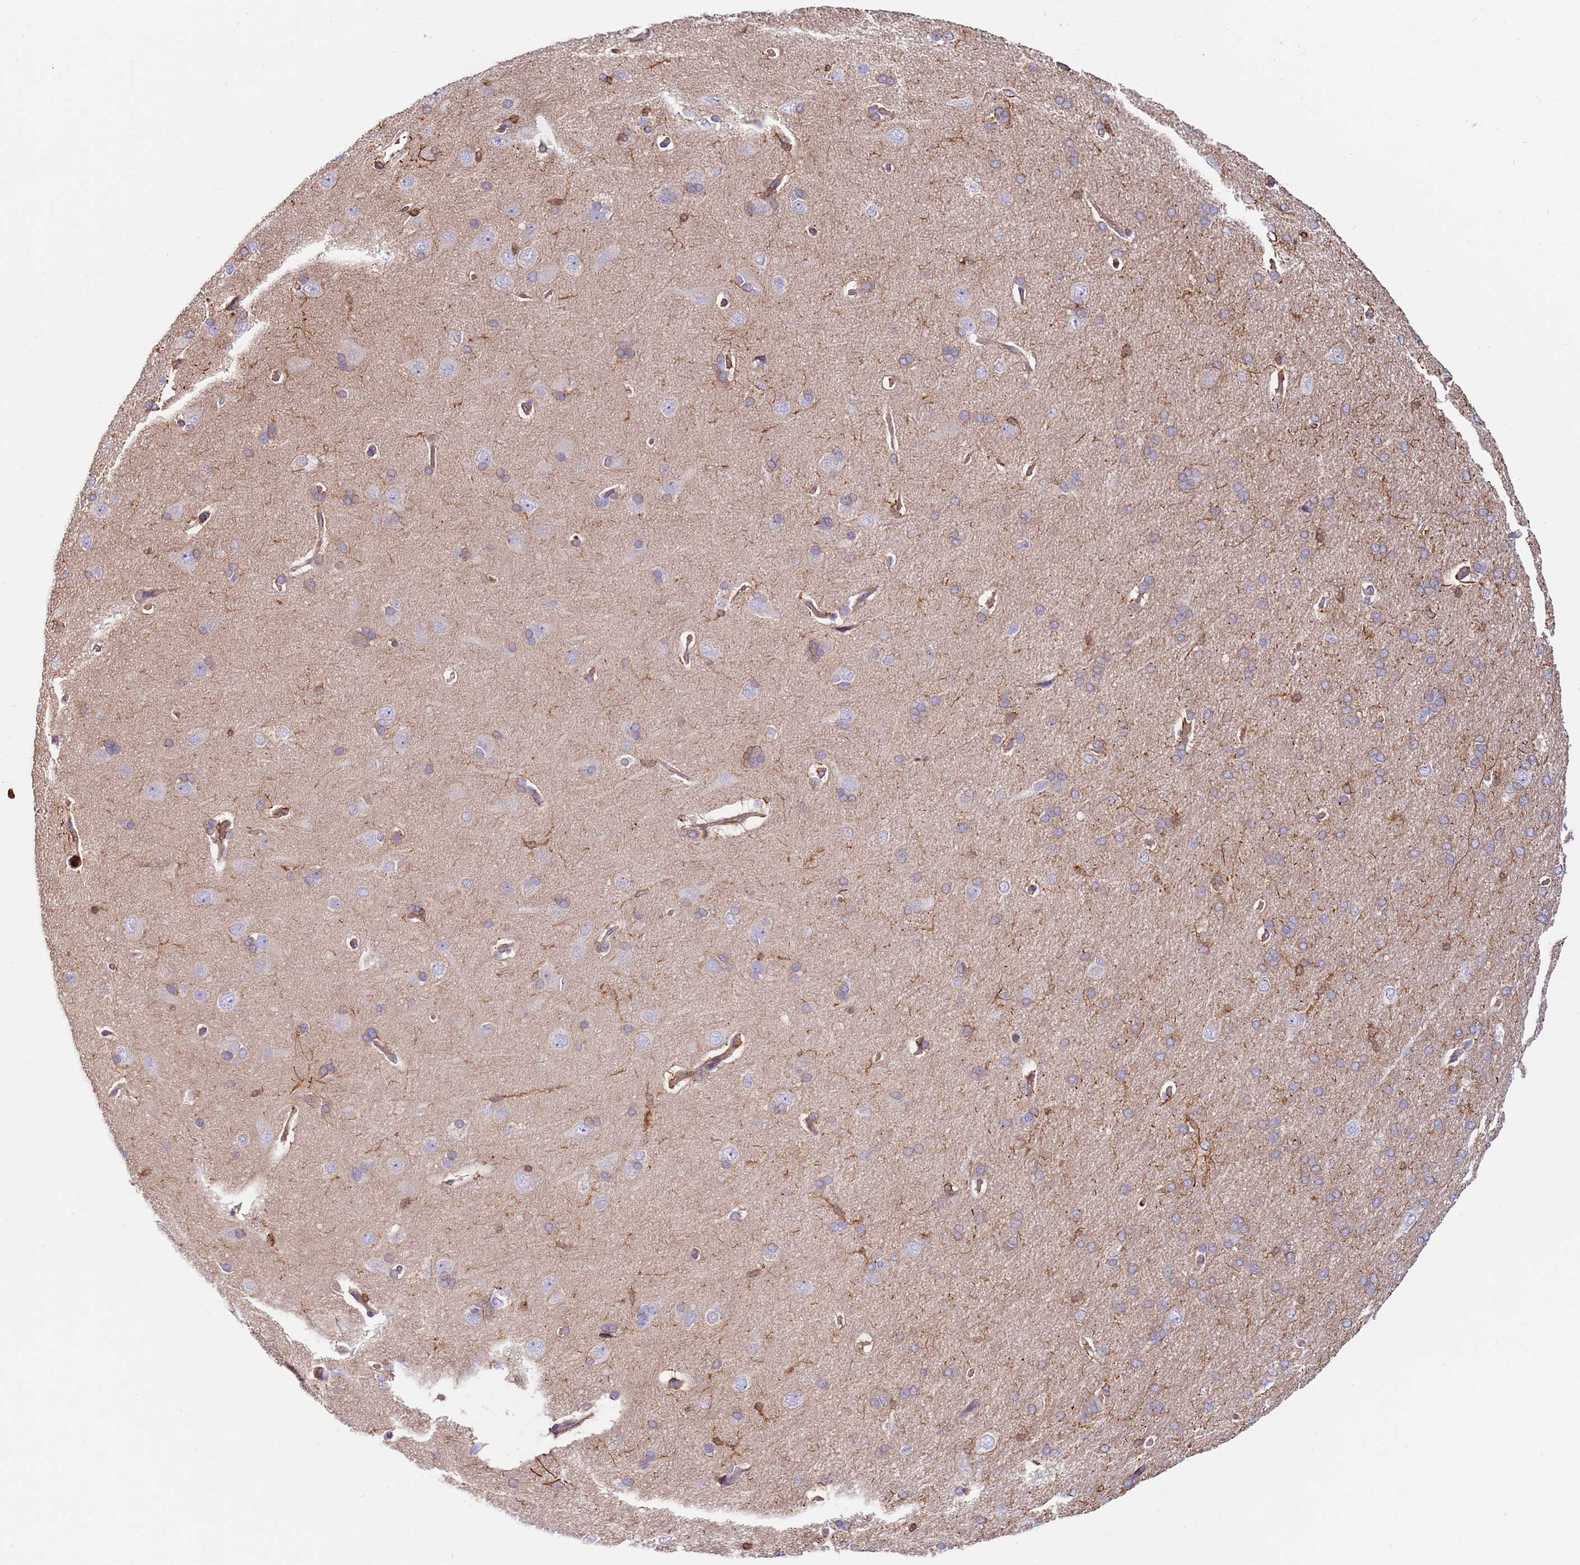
{"staining": {"intensity": "moderate", "quantity": ">75%", "location": "cytoplasmic/membranous"}, "tissue": "cerebral cortex", "cell_type": "Endothelial cells", "image_type": "normal", "snomed": [{"axis": "morphology", "description": "Normal tissue, NOS"}, {"axis": "topography", "description": "Cerebral cortex"}], "caption": "Immunohistochemistry (IHC) photomicrograph of benign human cerebral cortex stained for a protein (brown), which shows medium levels of moderate cytoplasmic/membranous staining in about >75% of endothelial cells.", "gene": "OR6P1", "patient": {"sex": "male", "age": 62}}